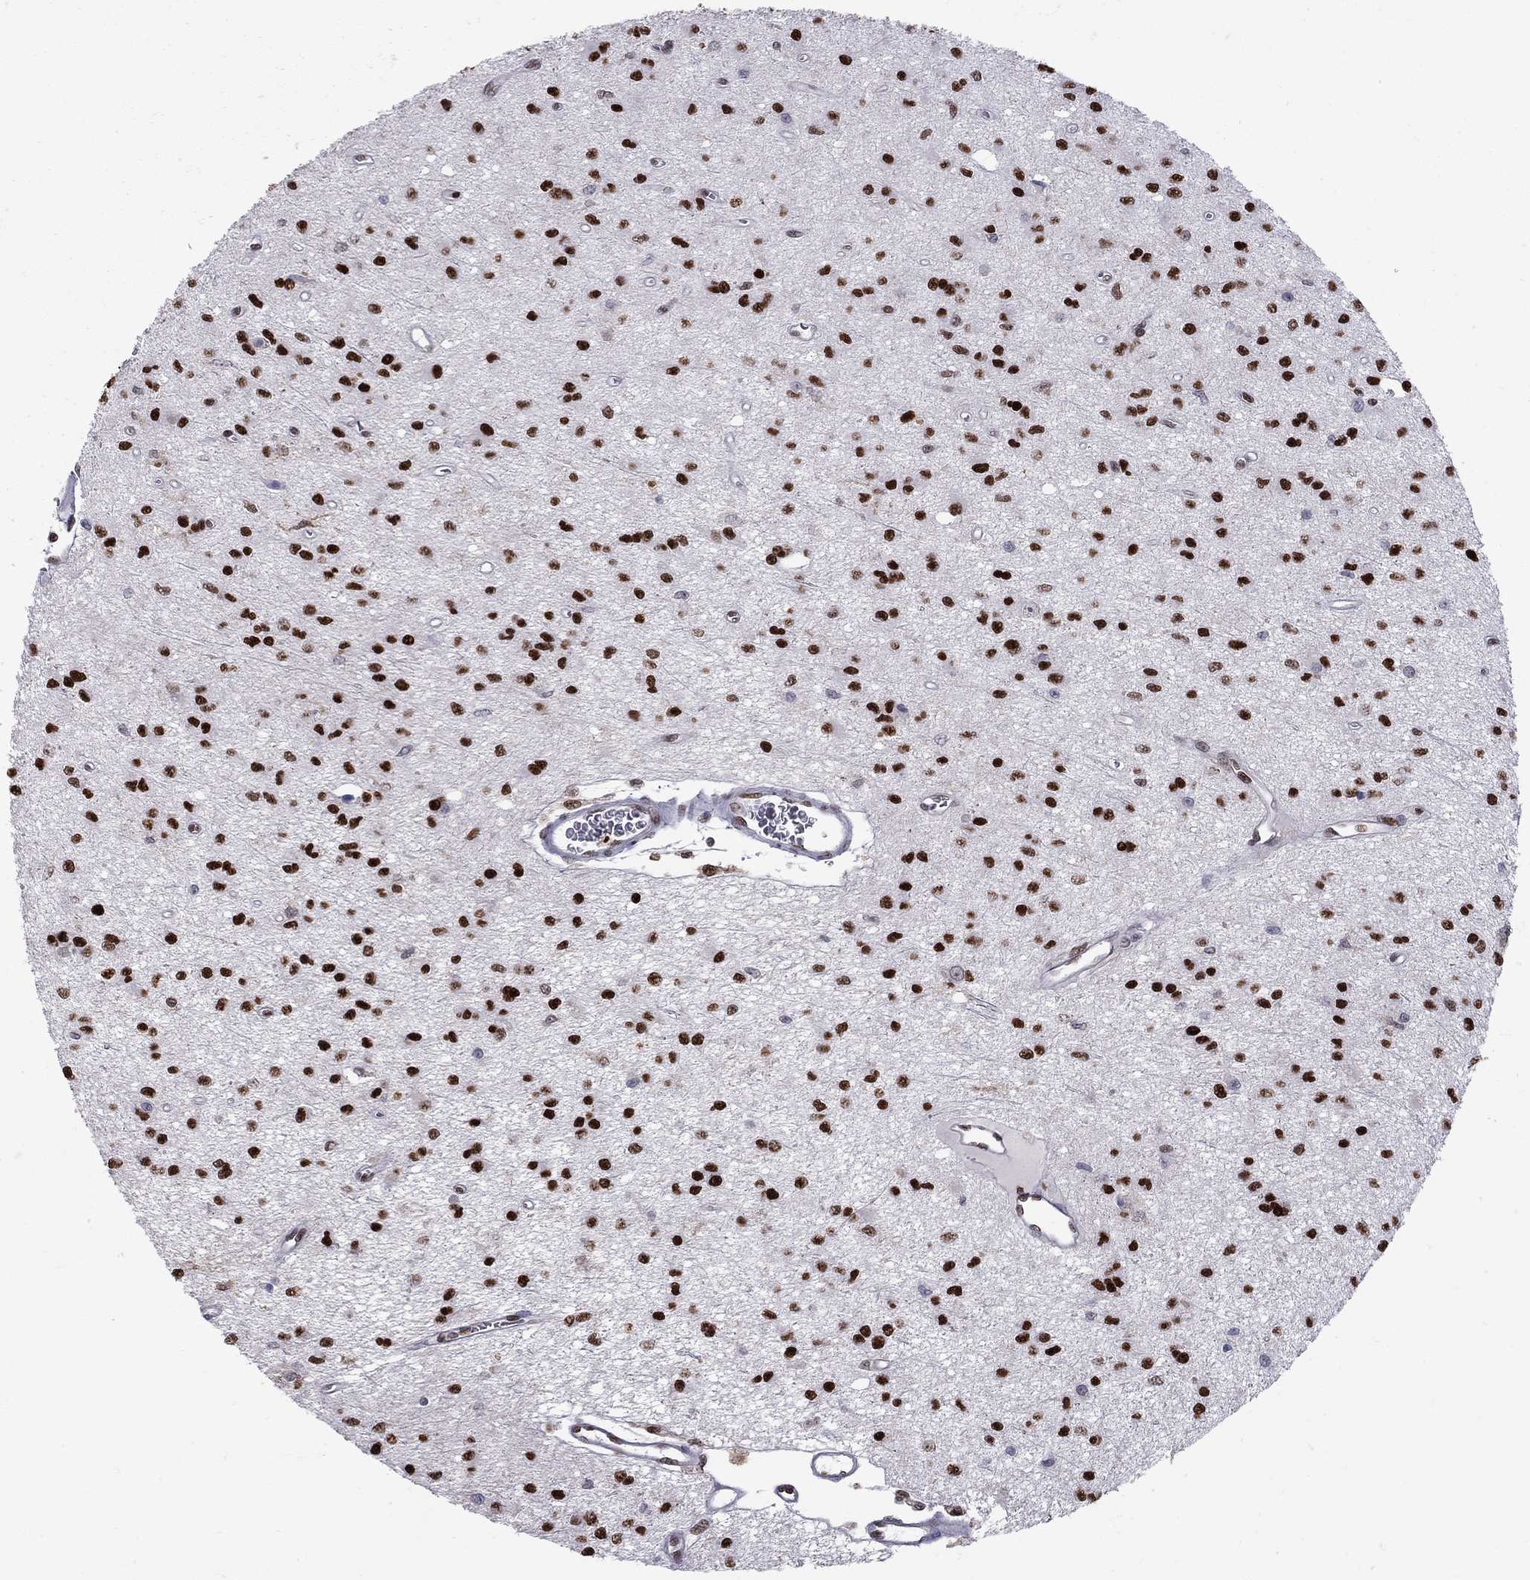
{"staining": {"intensity": "strong", "quantity": ">75%", "location": "nuclear"}, "tissue": "glioma", "cell_type": "Tumor cells", "image_type": "cancer", "snomed": [{"axis": "morphology", "description": "Glioma, malignant, Low grade"}, {"axis": "topography", "description": "Brain"}], "caption": "The immunohistochemical stain highlights strong nuclear positivity in tumor cells of malignant glioma (low-grade) tissue. The protein is stained brown, and the nuclei are stained in blue (DAB IHC with brightfield microscopy, high magnification).", "gene": "PCGF3", "patient": {"sex": "female", "age": 45}}